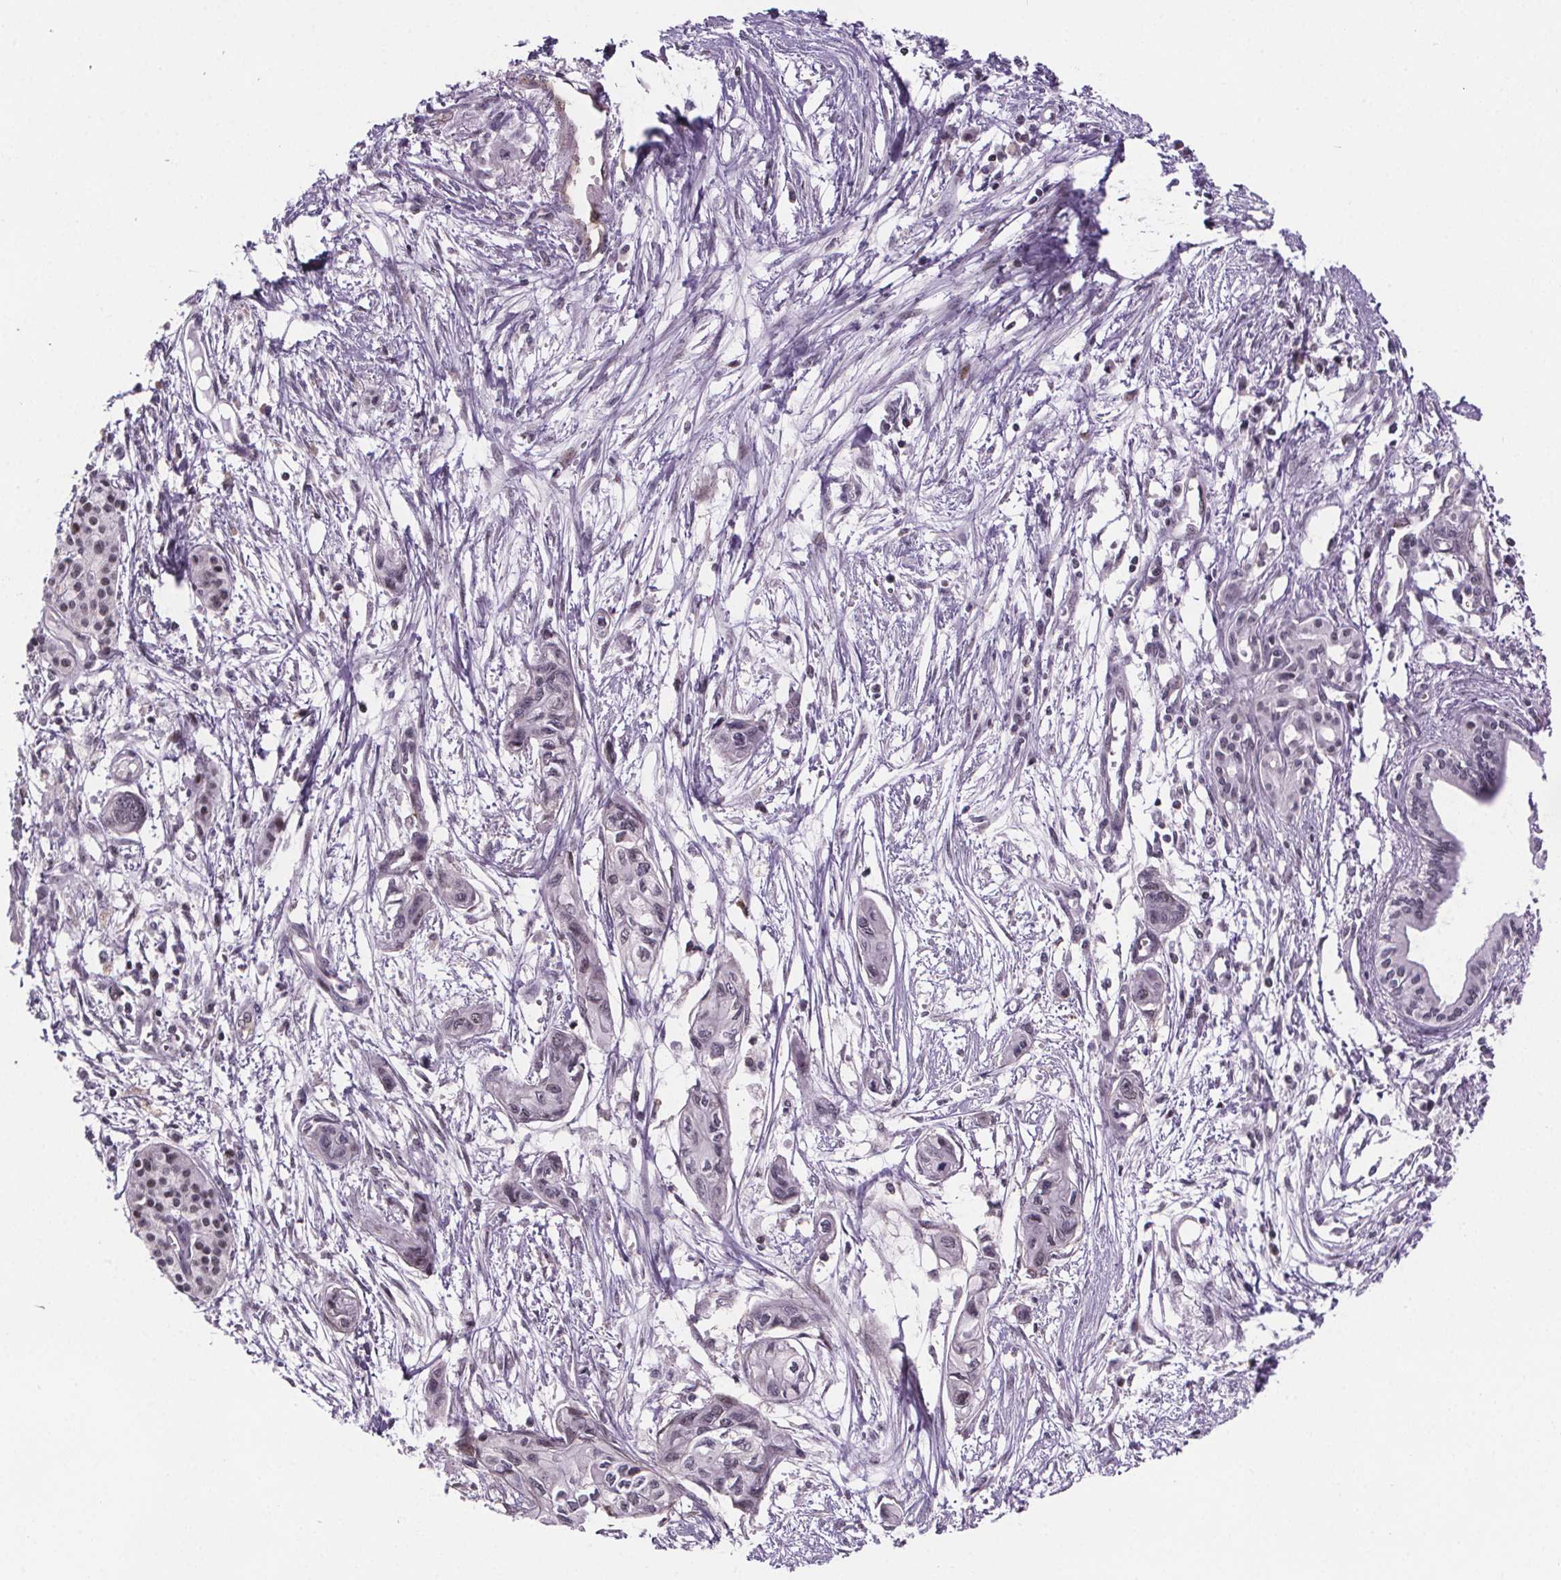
{"staining": {"intensity": "negative", "quantity": "none", "location": "none"}, "tissue": "pancreatic cancer", "cell_type": "Tumor cells", "image_type": "cancer", "snomed": [{"axis": "morphology", "description": "Adenocarcinoma, NOS"}, {"axis": "topography", "description": "Pancreas"}], "caption": "IHC photomicrograph of neoplastic tissue: human pancreatic cancer (adenocarcinoma) stained with DAB shows no significant protein positivity in tumor cells. (DAB IHC with hematoxylin counter stain).", "gene": "TTC12", "patient": {"sex": "female", "age": 76}}